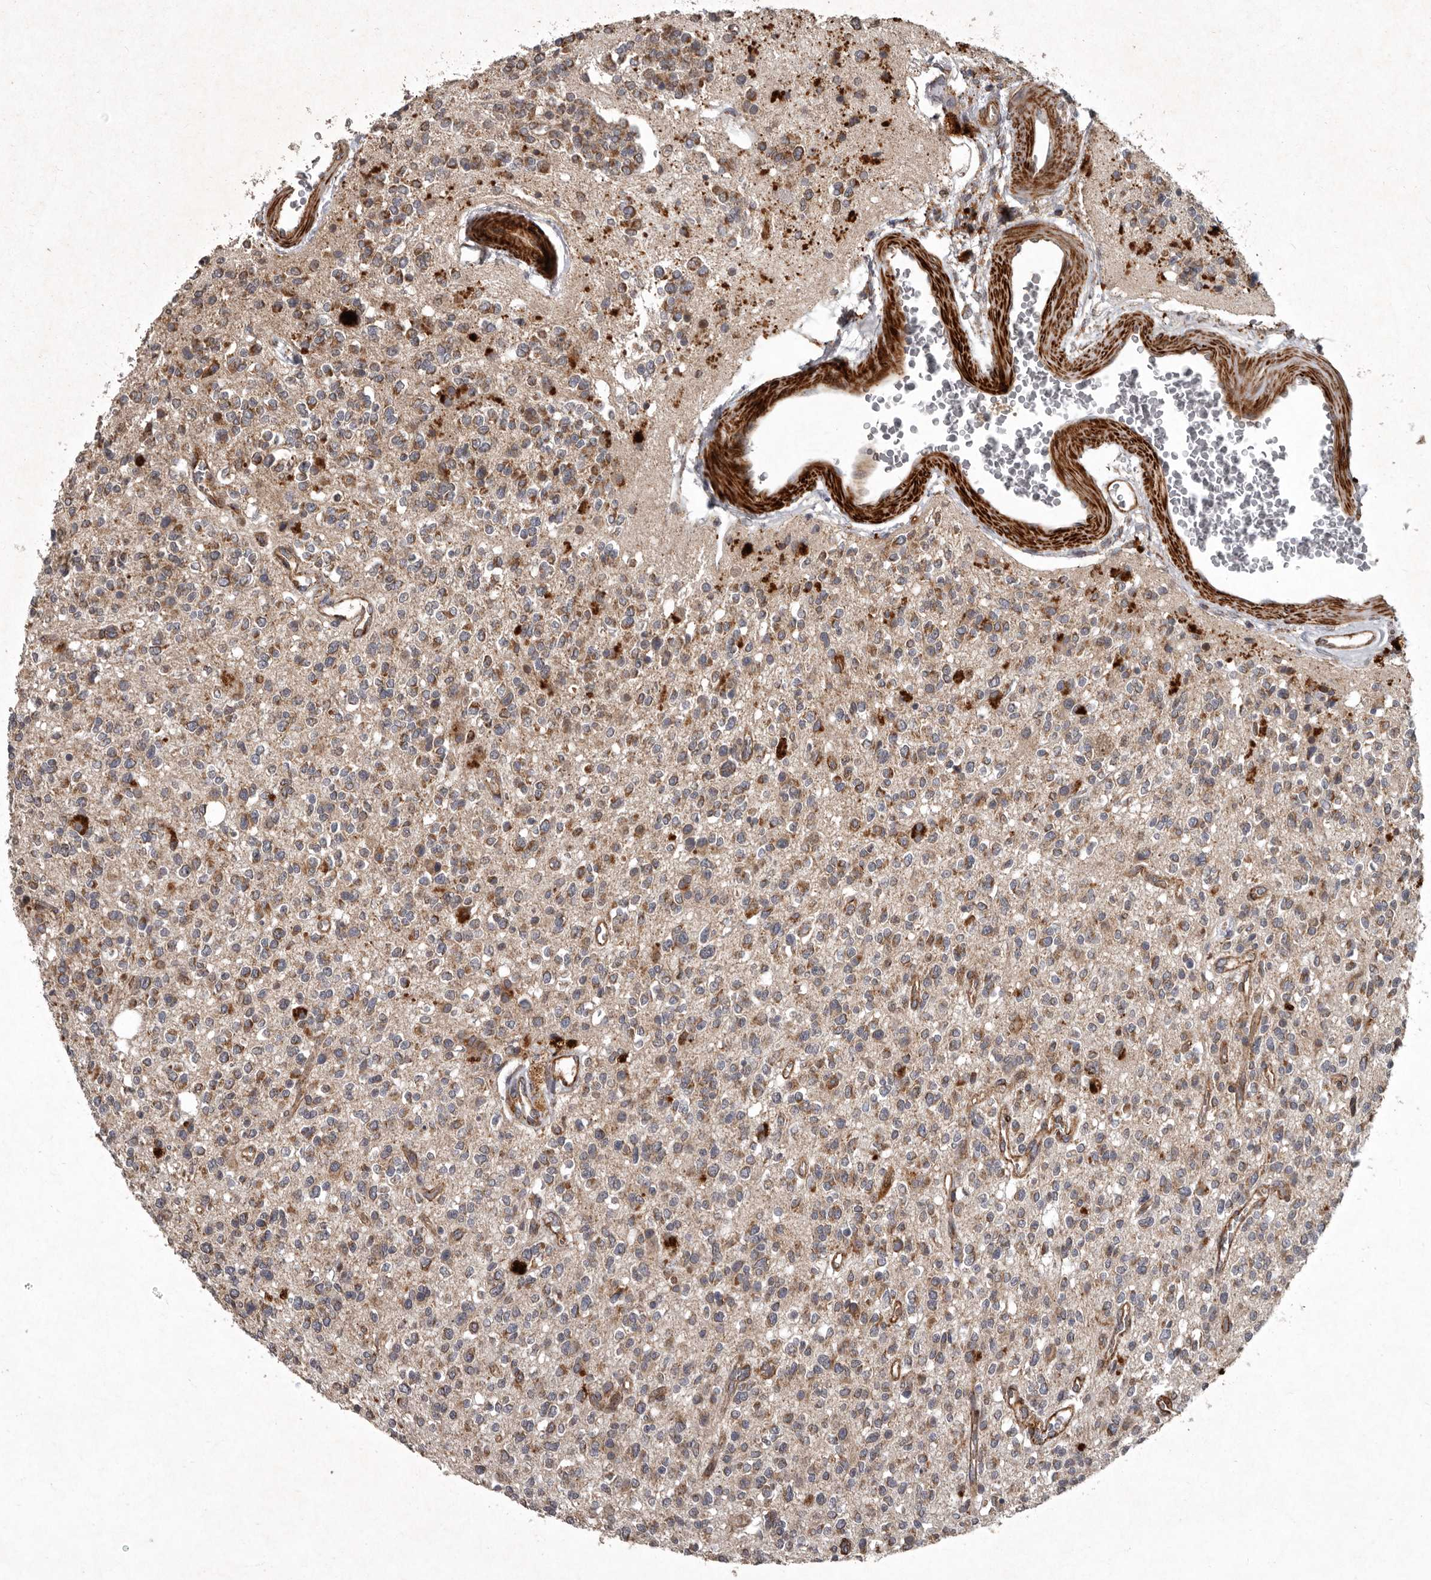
{"staining": {"intensity": "moderate", "quantity": ">75%", "location": "cytoplasmic/membranous"}, "tissue": "glioma", "cell_type": "Tumor cells", "image_type": "cancer", "snomed": [{"axis": "morphology", "description": "Glioma, malignant, High grade"}, {"axis": "topography", "description": "Brain"}], "caption": "A brown stain shows moderate cytoplasmic/membranous staining of a protein in glioma tumor cells.", "gene": "MRPS15", "patient": {"sex": "male", "age": 34}}